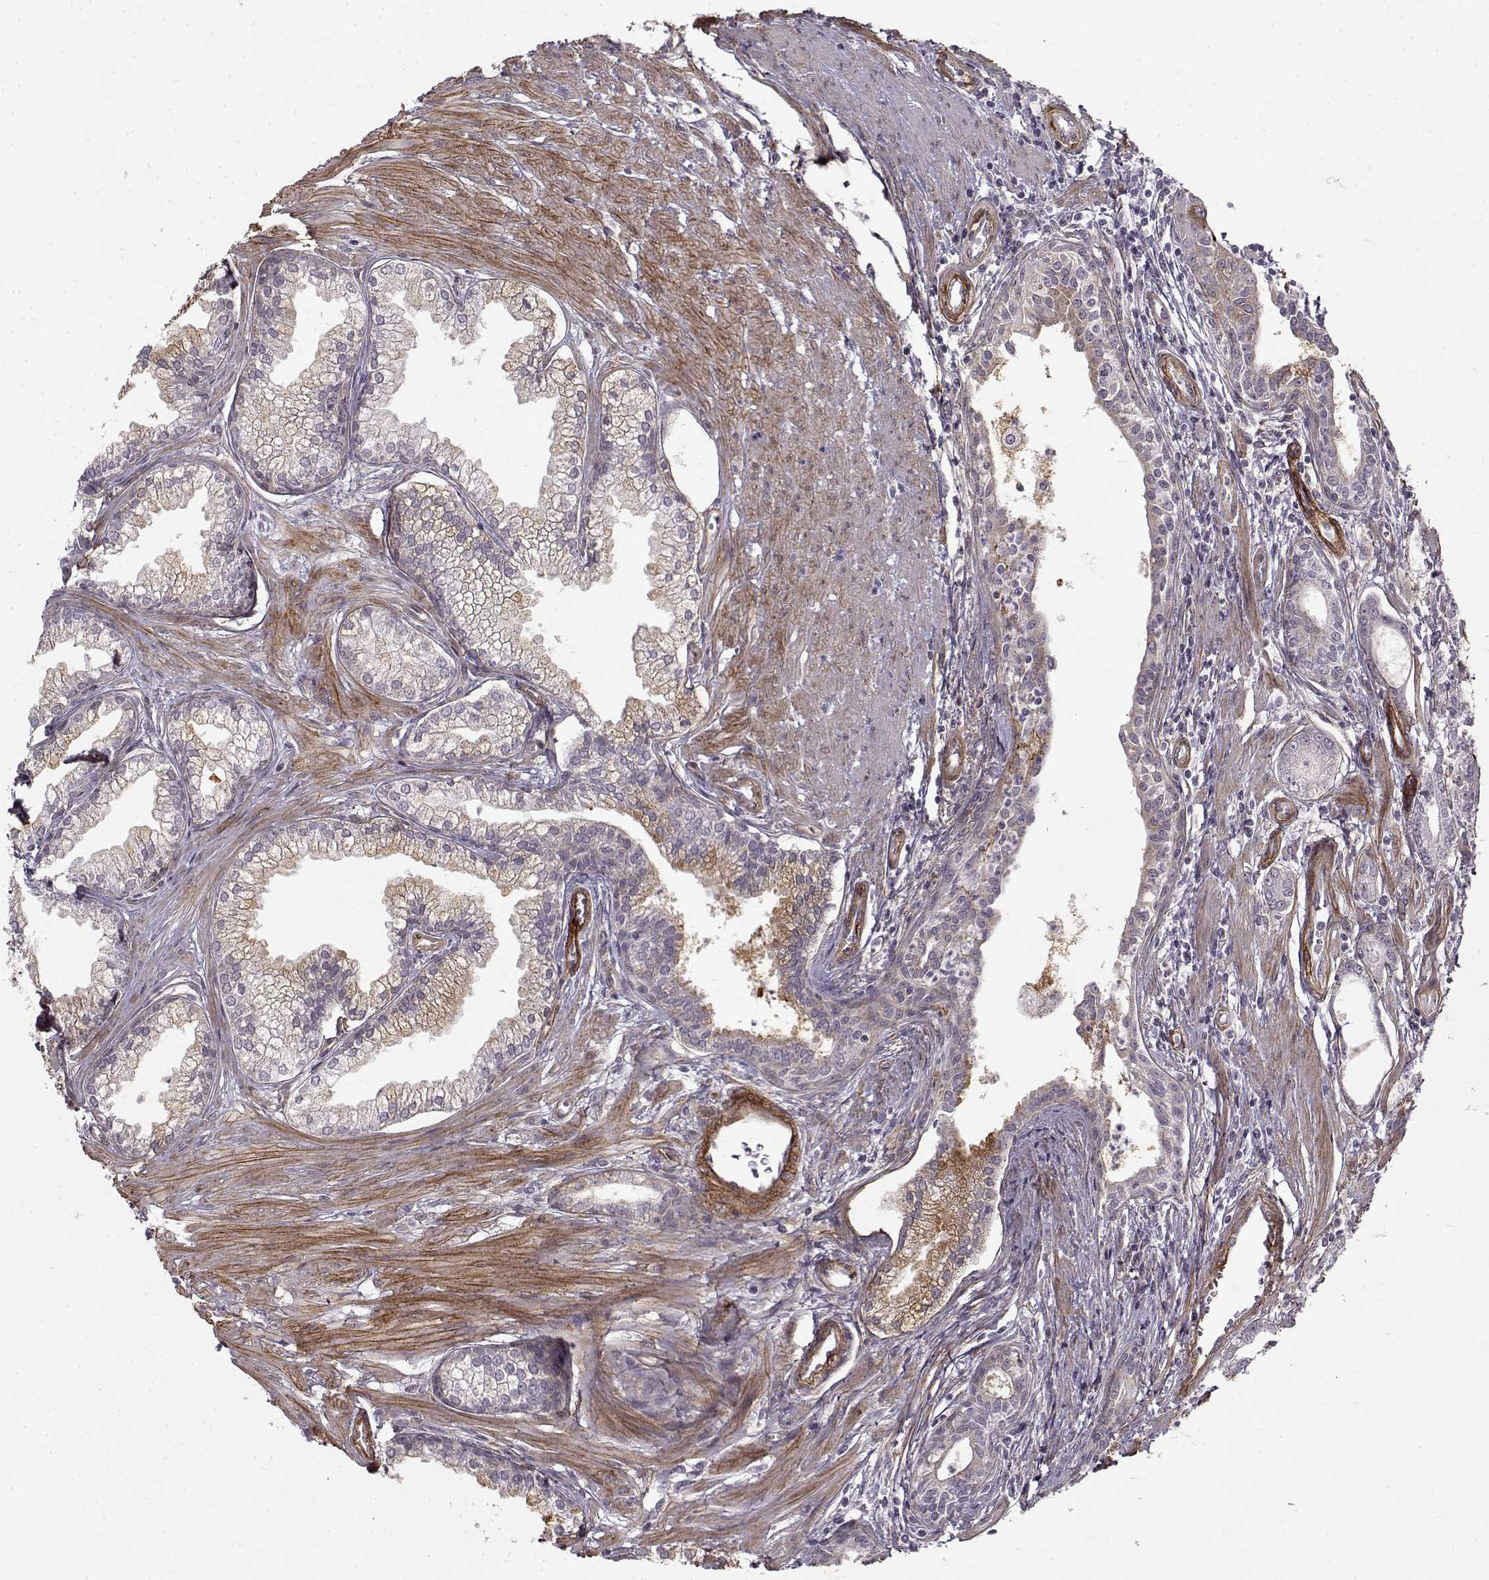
{"staining": {"intensity": "weak", "quantity": "<25%", "location": "cytoplasmic/membranous"}, "tissue": "prostate cancer", "cell_type": "Tumor cells", "image_type": "cancer", "snomed": [{"axis": "morphology", "description": "Adenocarcinoma, NOS"}, {"axis": "topography", "description": "Prostate"}], "caption": "Tumor cells are negative for protein expression in human prostate cancer.", "gene": "LAMB2", "patient": {"sex": "male", "age": 71}}